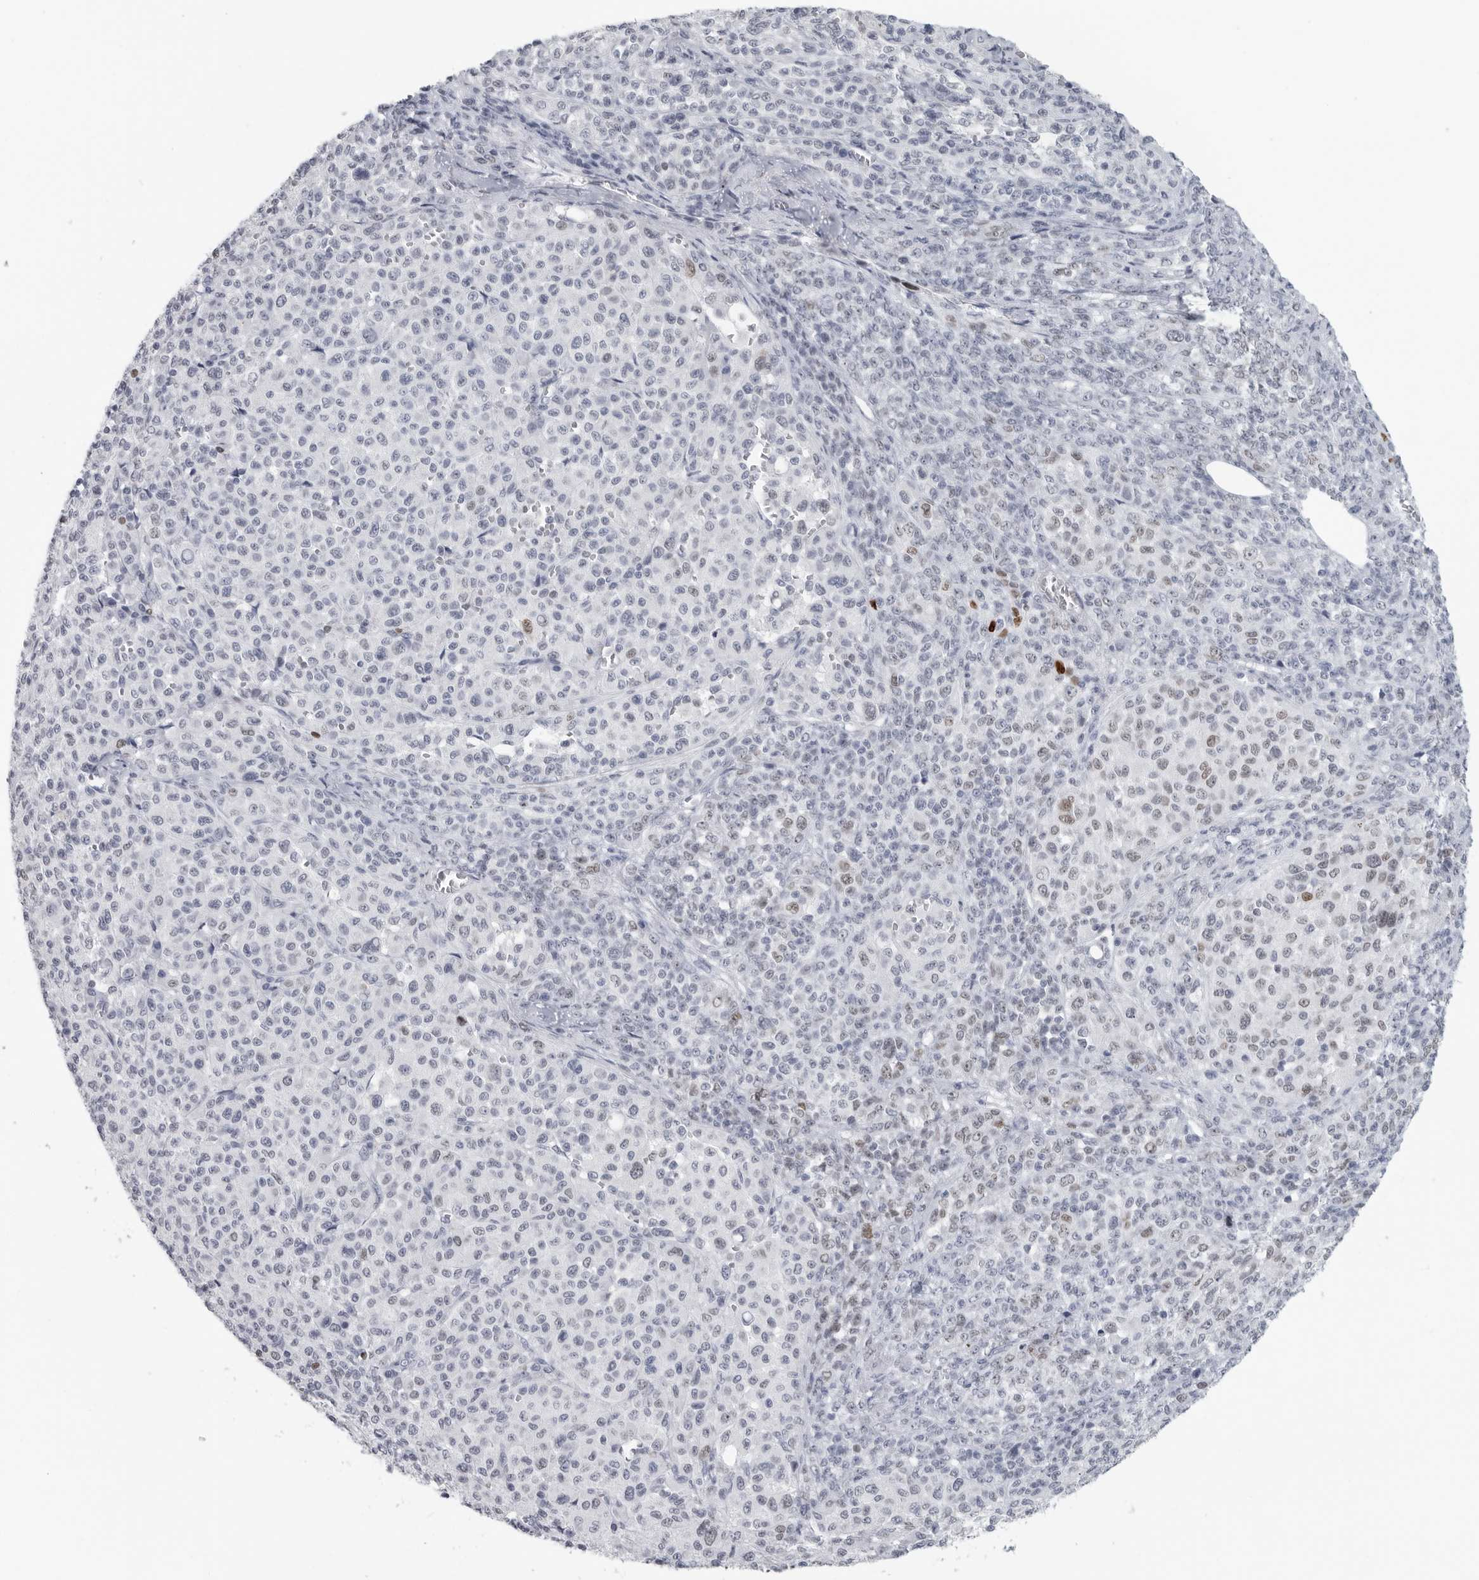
{"staining": {"intensity": "weak", "quantity": "<25%", "location": "nuclear"}, "tissue": "melanoma", "cell_type": "Tumor cells", "image_type": "cancer", "snomed": [{"axis": "morphology", "description": "Malignant melanoma, Metastatic site"}, {"axis": "topography", "description": "Skin"}], "caption": "This is an immunohistochemistry (IHC) micrograph of human melanoma. There is no staining in tumor cells.", "gene": "SATB2", "patient": {"sex": "female", "age": 74}}